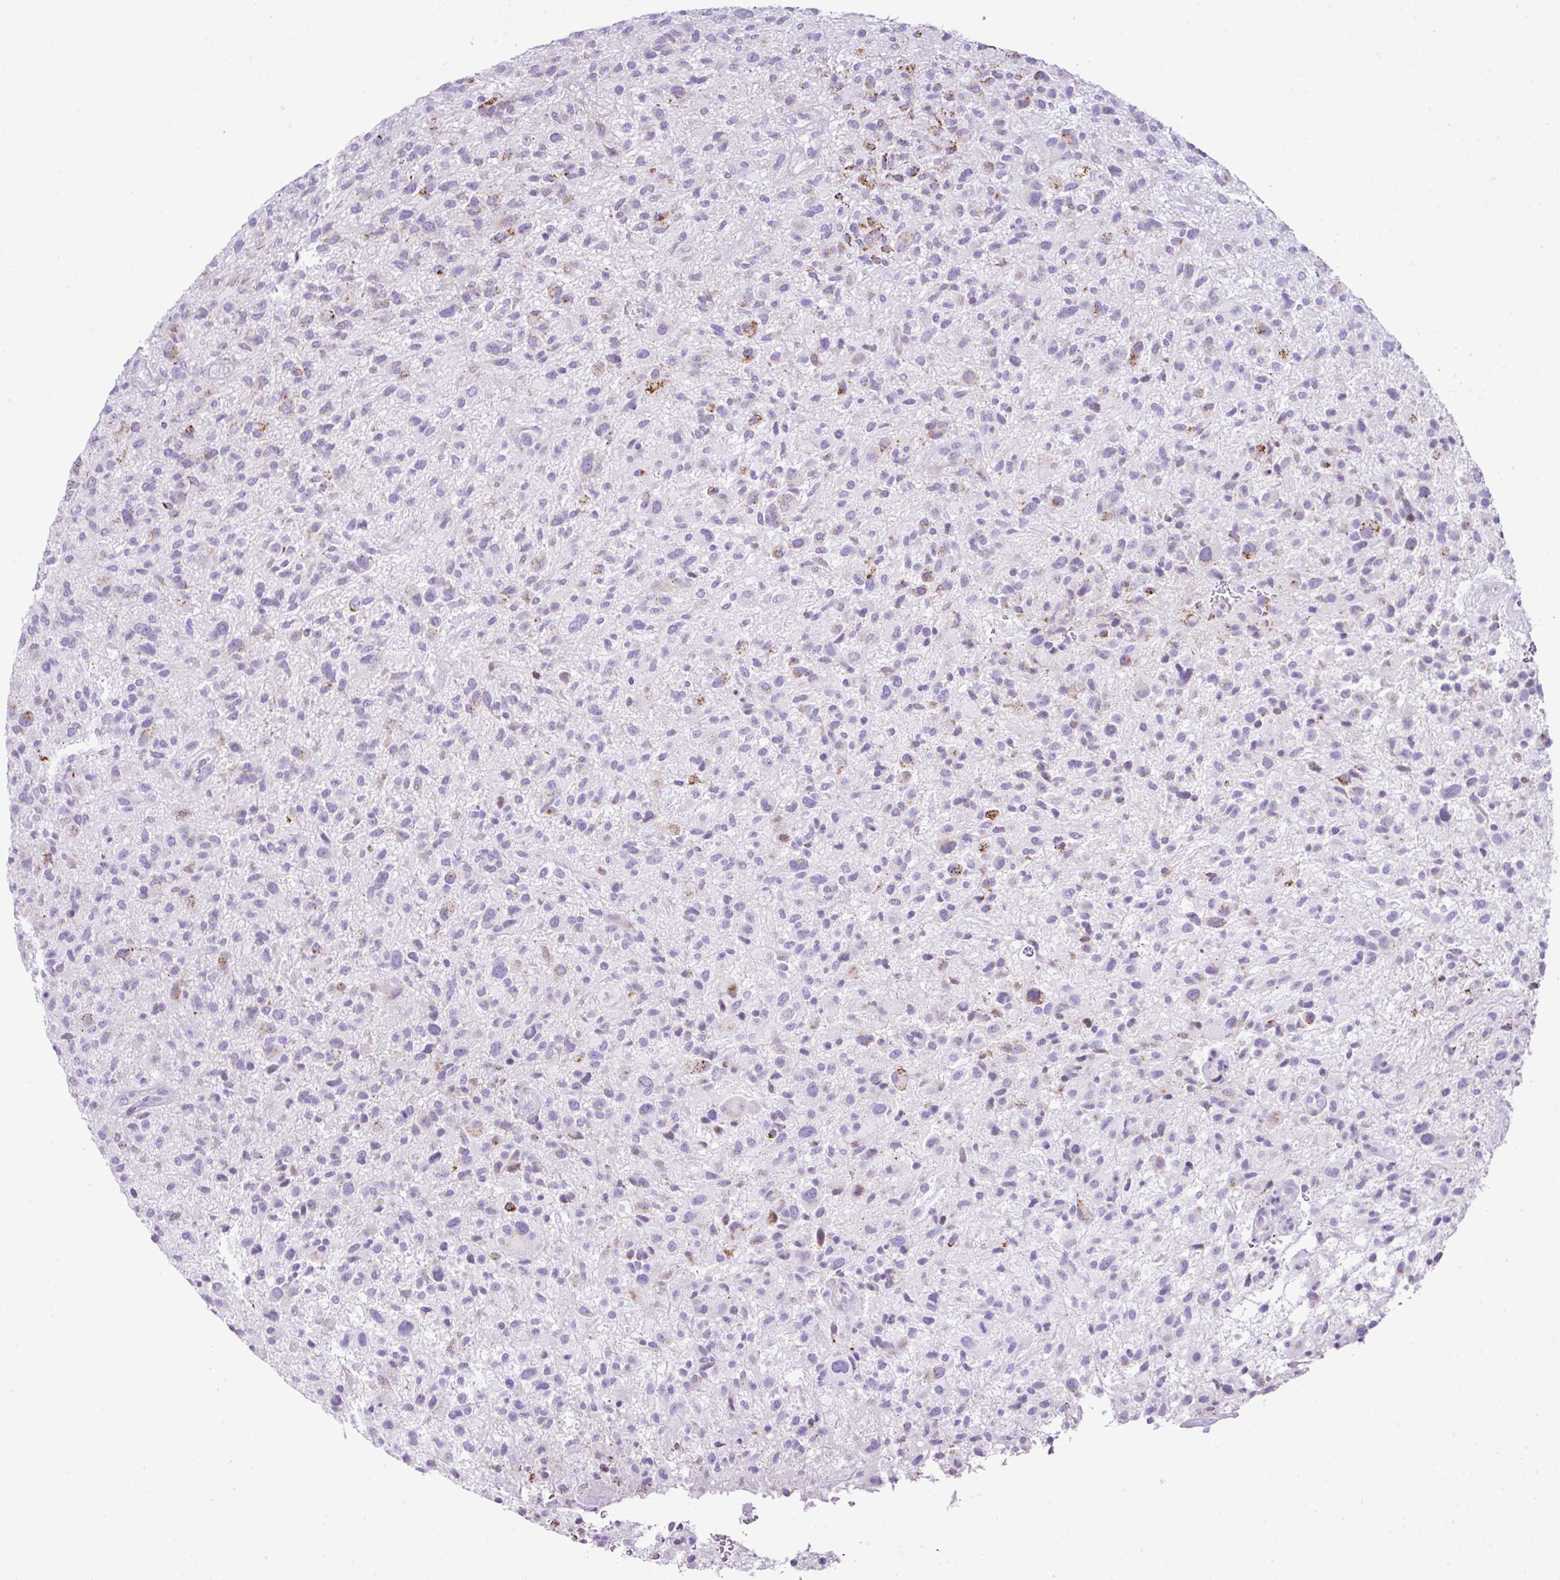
{"staining": {"intensity": "weak", "quantity": "<25%", "location": "cytoplasmic/membranous"}, "tissue": "glioma", "cell_type": "Tumor cells", "image_type": "cancer", "snomed": [{"axis": "morphology", "description": "Glioma, malignant, High grade"}, {"axis": "topography", "description": "Brain"}], "caption": "The histopathology image demonstrates no significant staining in tumor cells of malignant glioma (high-grade).", "gene": "RCAN2", "patient": {"sex": "male", "age": 47}}